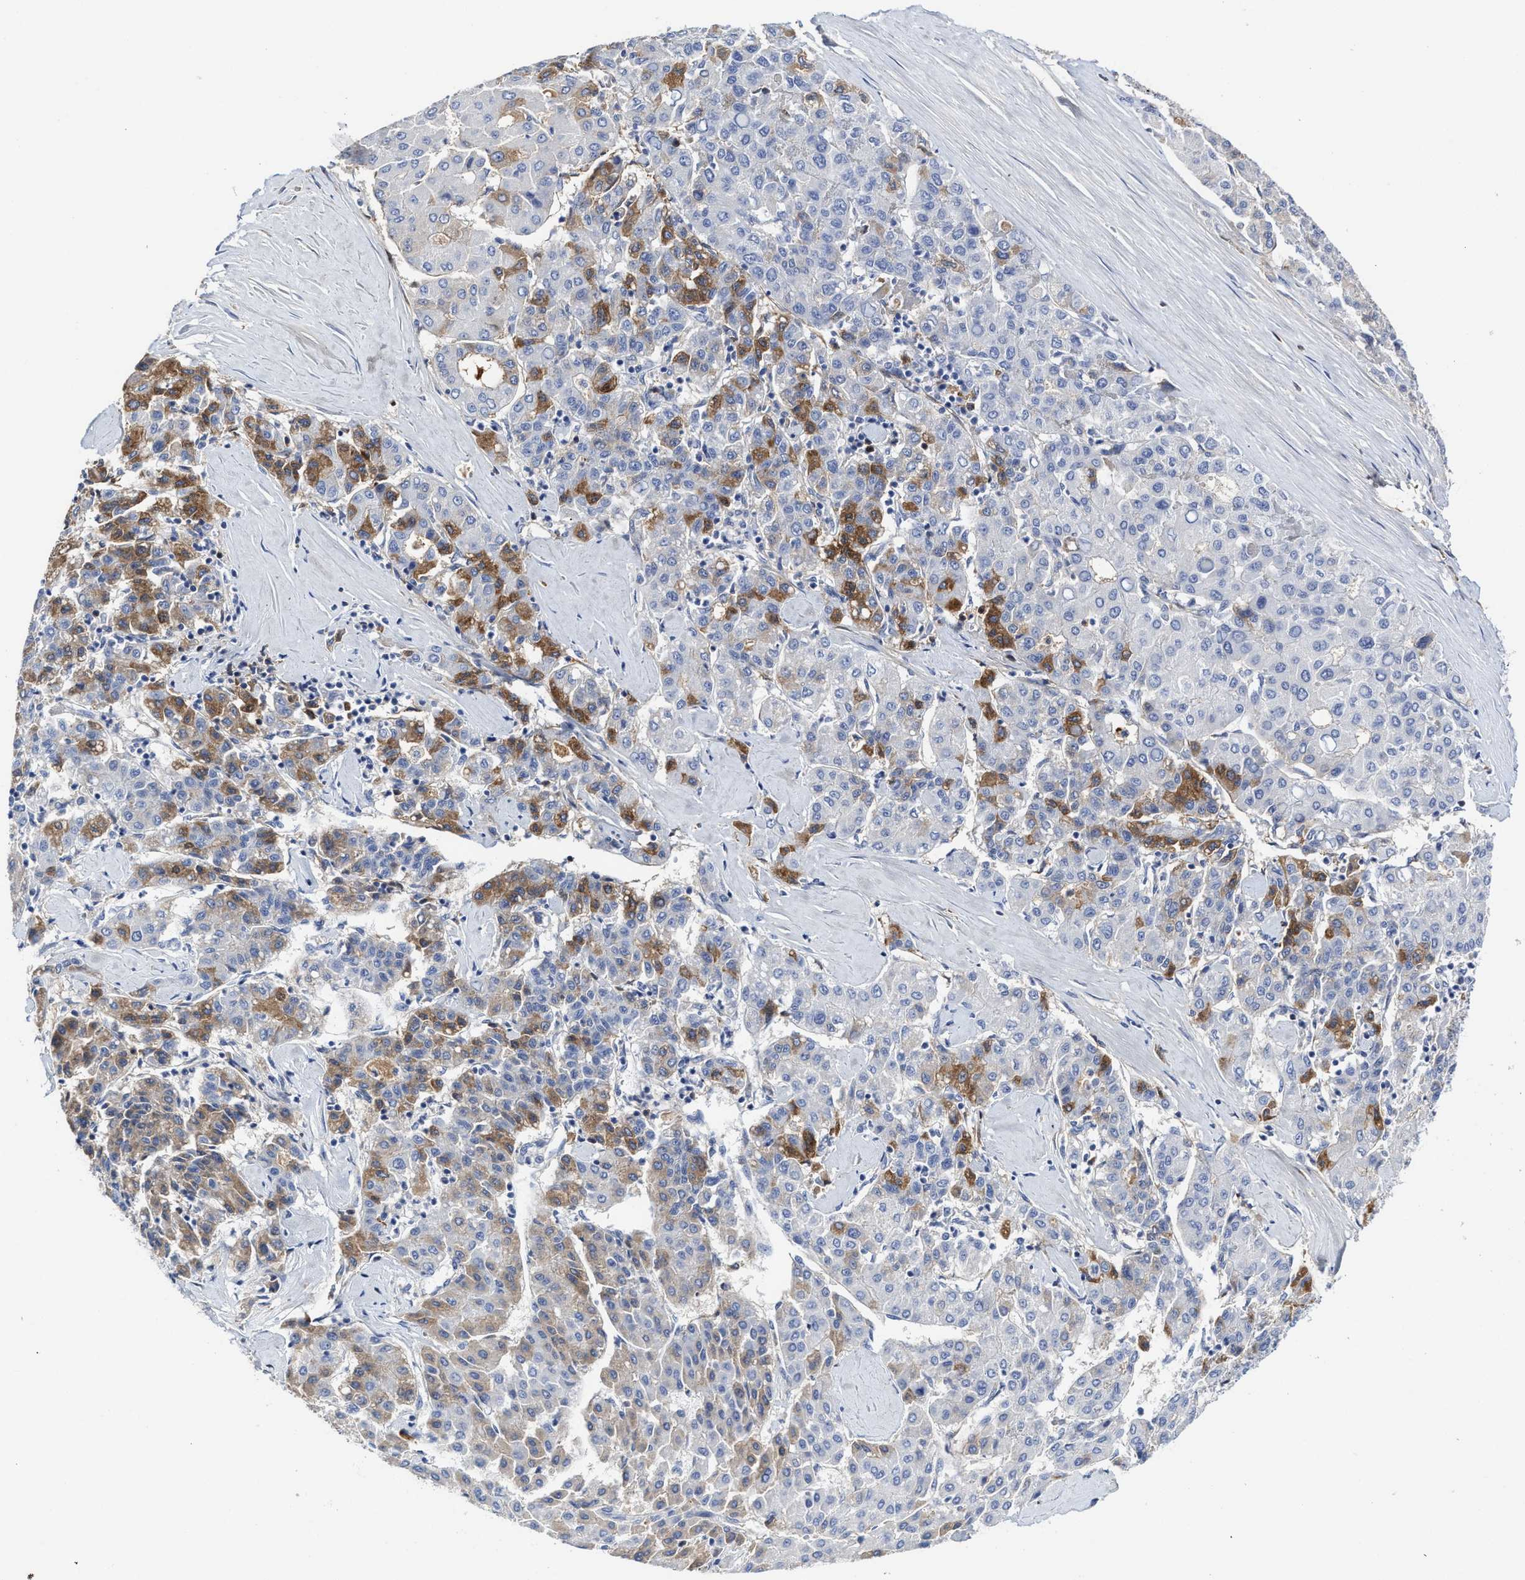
{"staining": {"intensity": "moderate", "quantity": "<25%", "location": "cytoplasmic/membranous"}, "tissue": "liver cancer", "cell_type": "Tumor cells", "image_type": "cancer", "snomed": [{"axis": "morphology", "description": "Carcinoma, Hepatocellular, NOS"}, {"axis": "topography", "description": "Liver"}], "caption": "Liver cancer (hepatocellular carcinoma) tissue displays moderate cytoplasmic/membranous positivity in approximately <25% of tumor cells", "gene": "C2", "patient": {"sex": "male", "age": 65}}